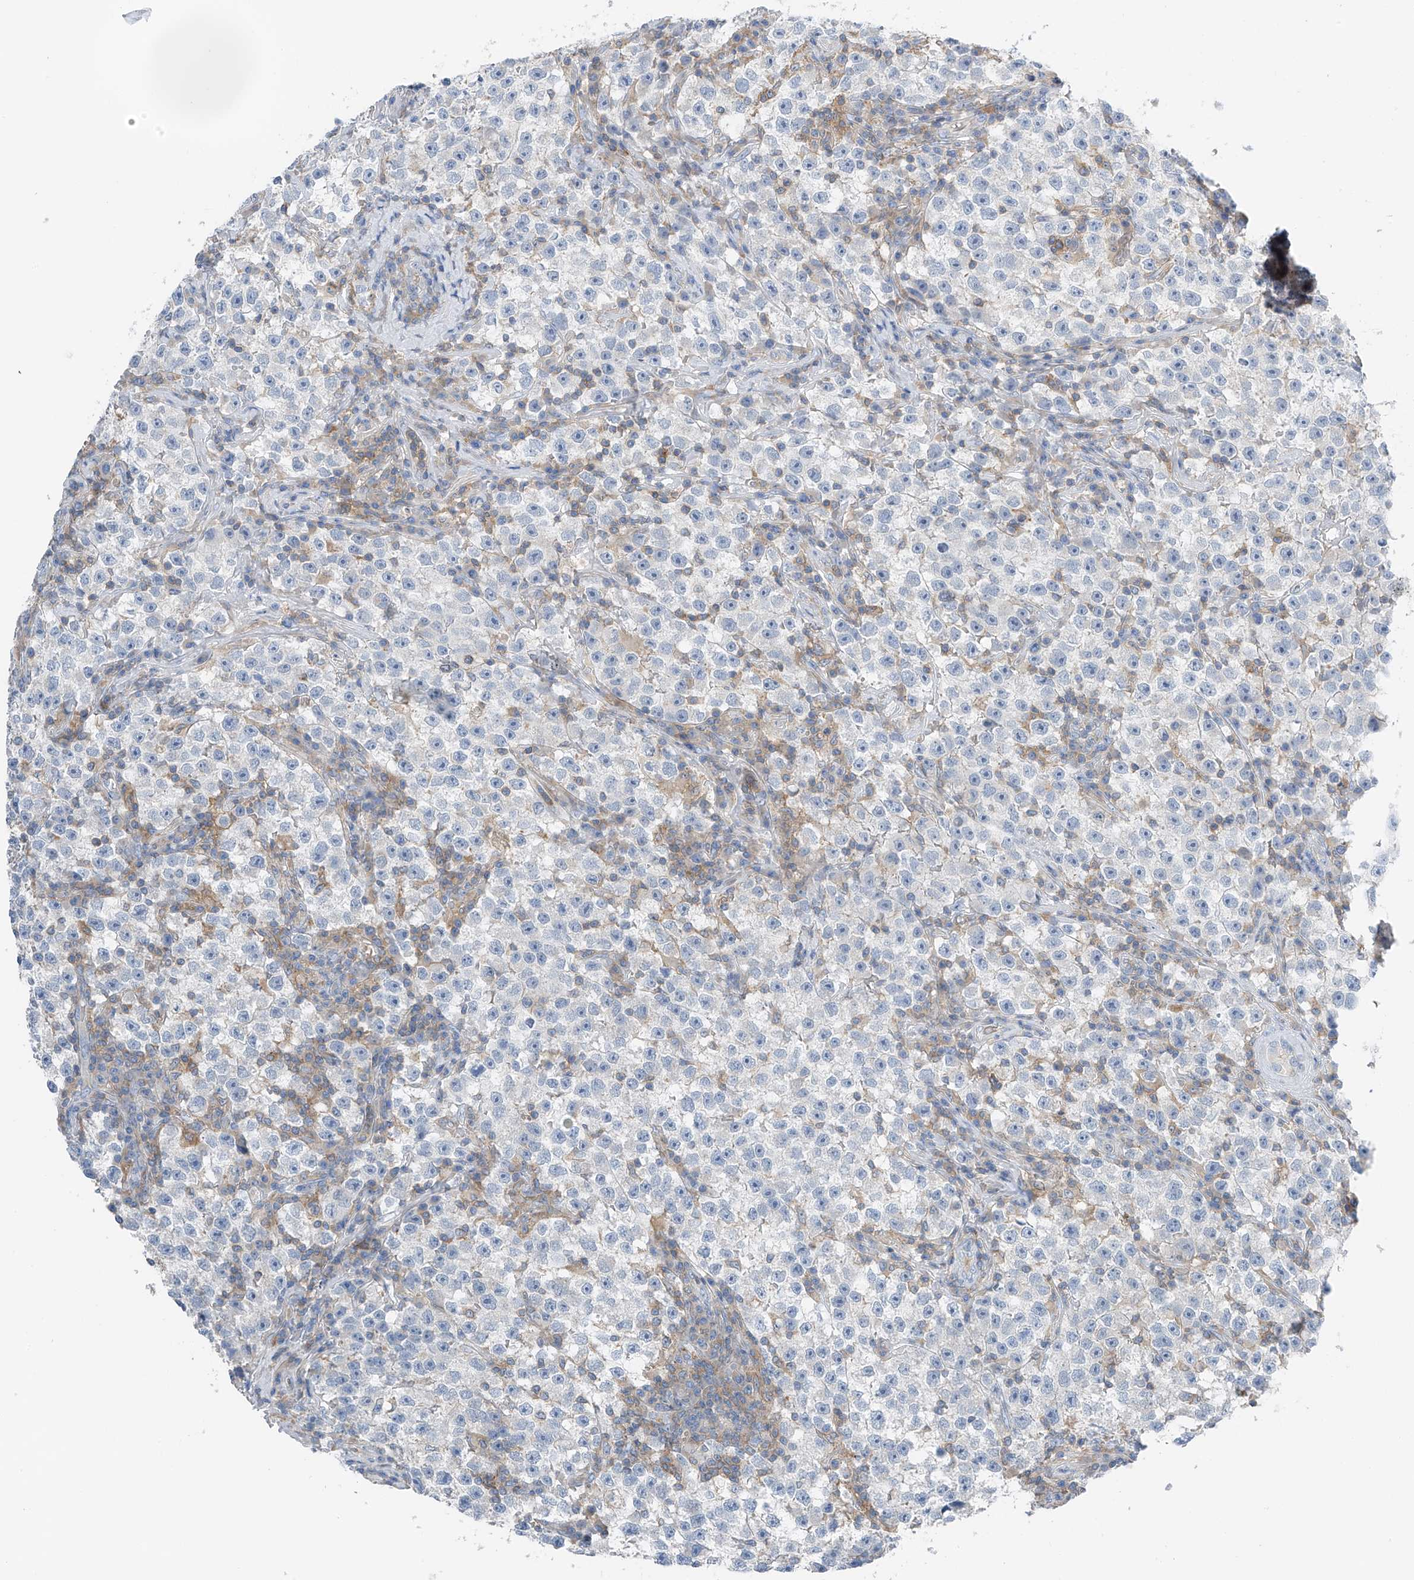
{"staining": {"intensity": "negative", "quantity": "none", "location": "none"}, "tissue": "testis cancer", "cell_type": "Tumor cells", "image_type": "cancer", "snomed": [{"axis": "morphology", "description": "Seminoma, NOS"}, {"axis": "topography", "description": "Testis"}], "caption": "IHC photomicrograph of neoplastic tissue: testis seminoma stained with DAB (3,3'-diaminobenzidine) reveals no significant protein positivity in tumor cells.", "gene": "NALCN", "patient": {"sex": "male", "age": 22}}